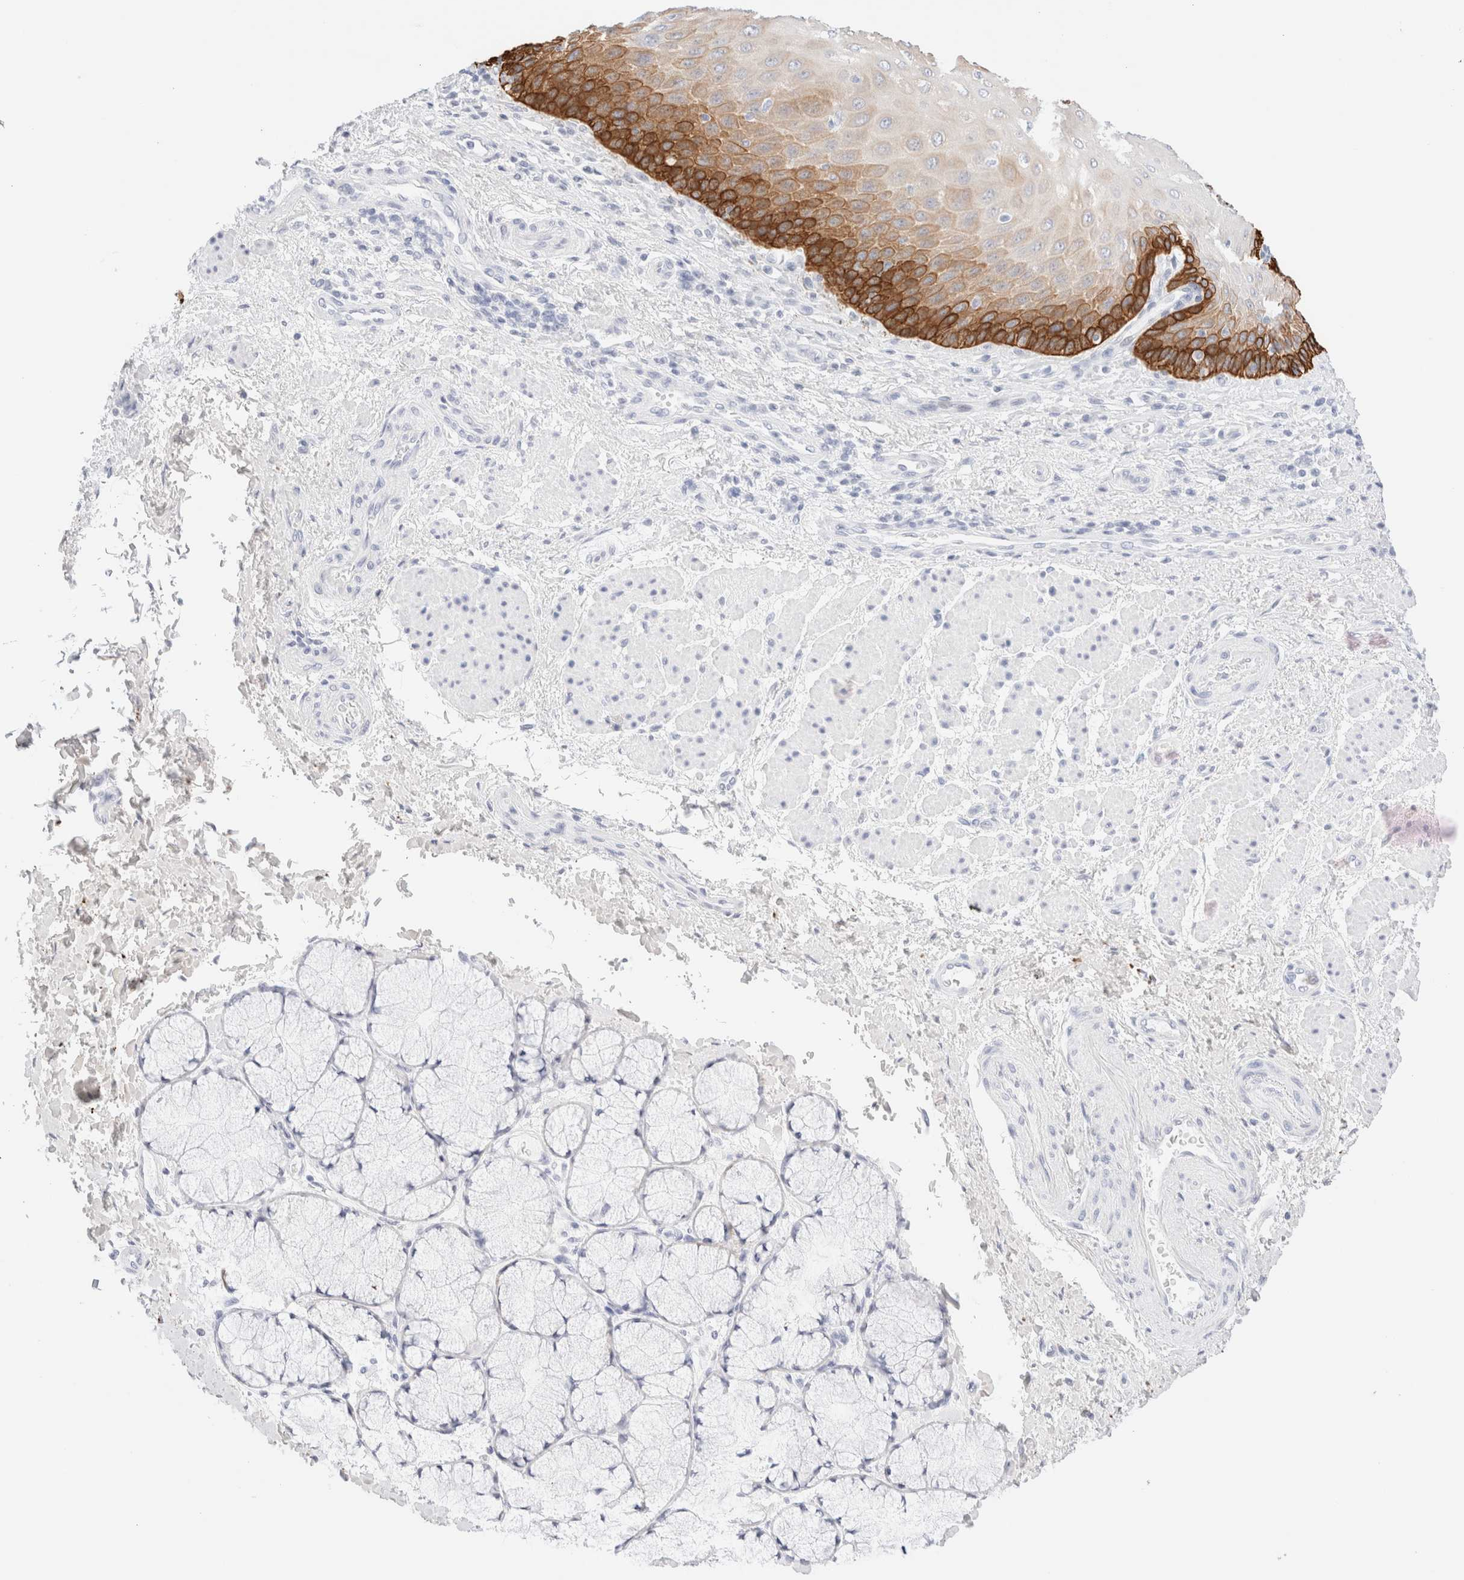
{"staining": {"intensity": "strong", "quantity": "25%-75%", "location": "cytoplasmic/membranous"}, "tissue": "esophagus", "cell_type": "Squamous epithelial cells", "image_type": "normal", "snomed": [{"axis": "morphology", "description": "Normal tissue, NOS"}, {"axis": "topography", "description": "Esophagus"}], "caption": "Normal esophagus displays strong cytoplasmic/membranous staining in approximately 25%-75% of squamous epithelial cells, visualized by immunohistochemistry. Nuclei are stained in blue.", "gene": "KRT15", "patient": {"sex": "male", "age": 54}}